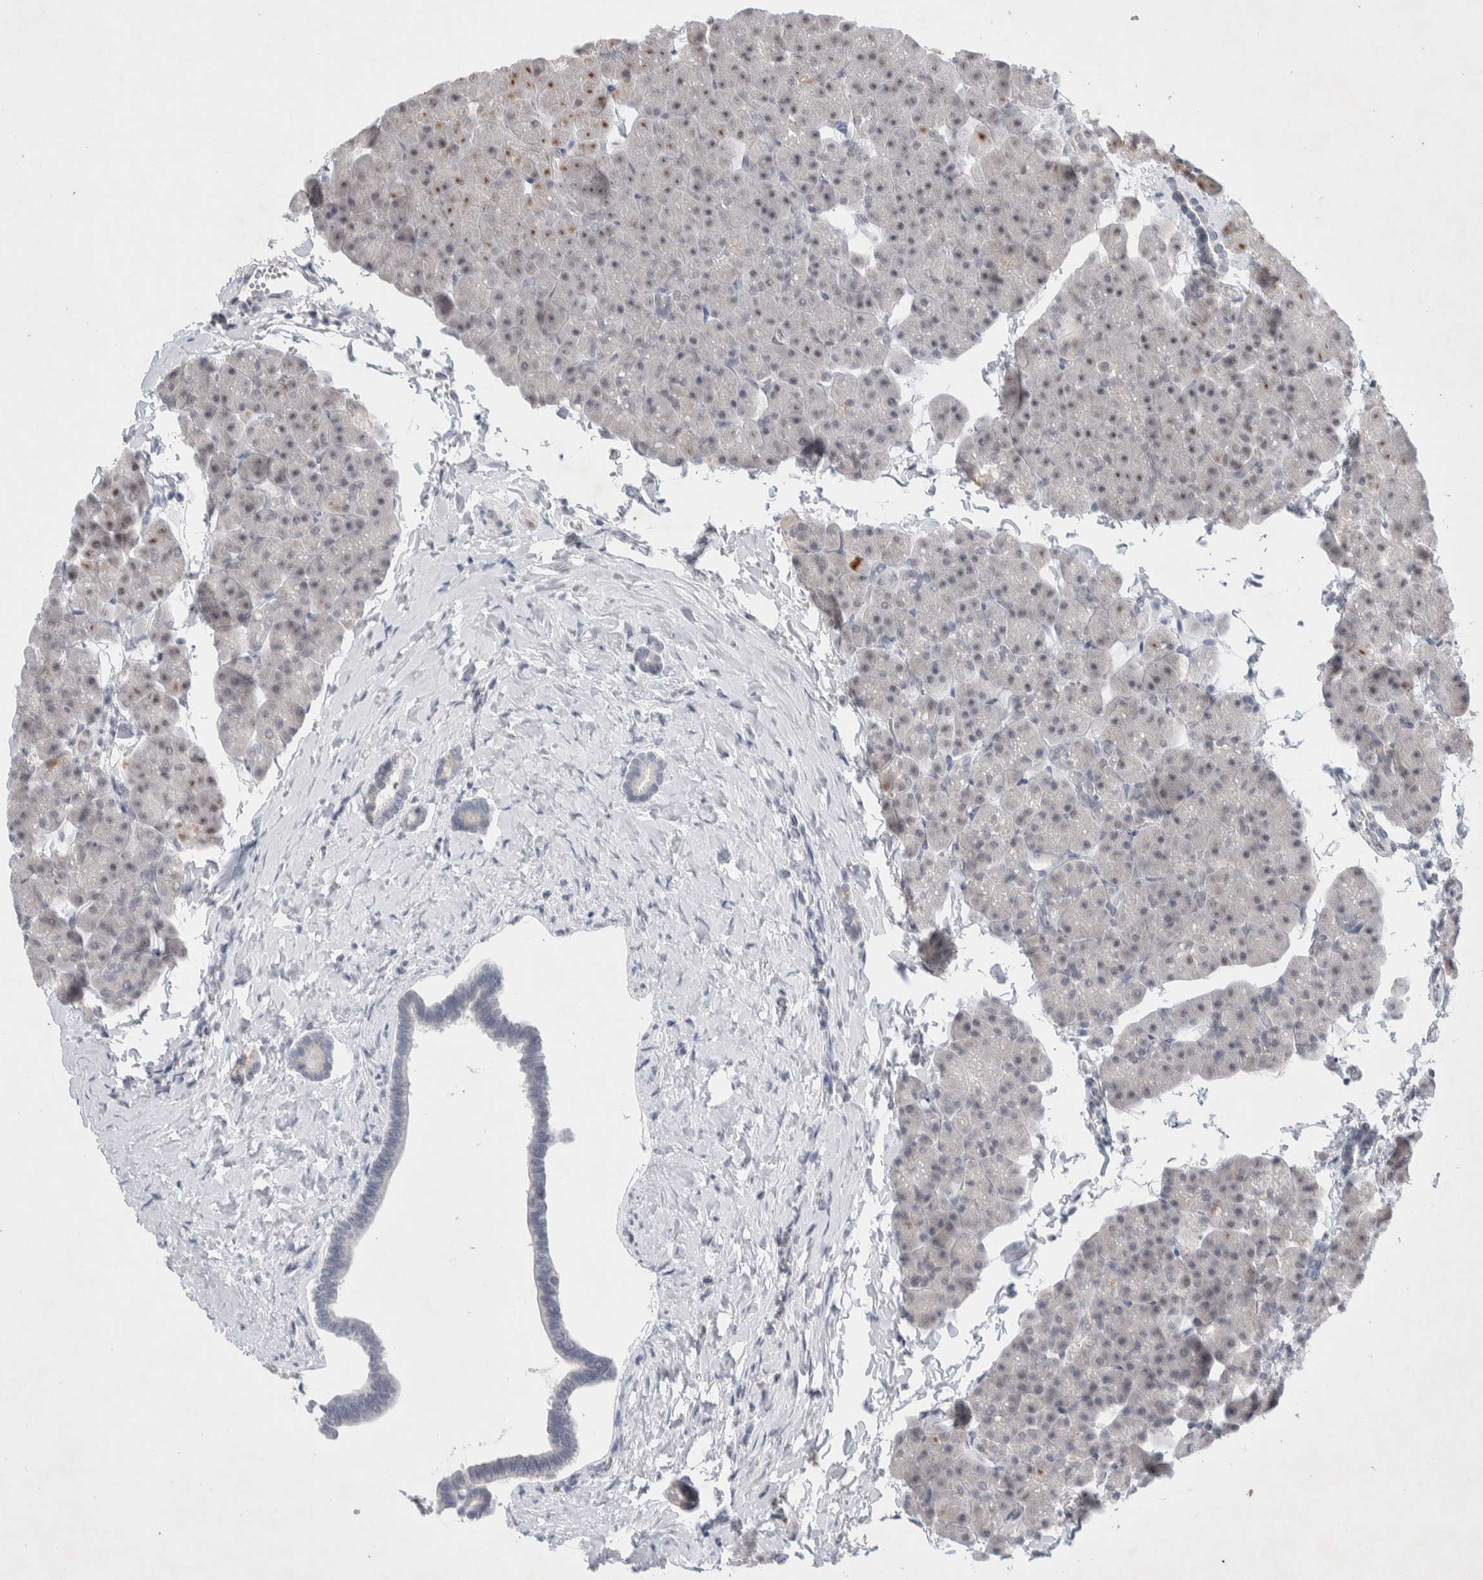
{"staining": {"intensity": "negative", "quantity": "none", "location": "none"}, "tissue": "pancreas", "cell_type": "Exocrine glandular cells", "image_type": "normal", "snomed": [{"axis": "morphology", "description": "Normal tissue, NOS"}, {"axis": "topography", "description": "Pancreas"}], "caption": "There is no significant expression in exocrine glandular cells of pancreas. (DAB (3,3'-diaminobenzidine) immunohistochemistry (IHC) with hematoxylin counter stain).", "gene": "PRMT1", "patient": {"sex": "male", "age": 35}}